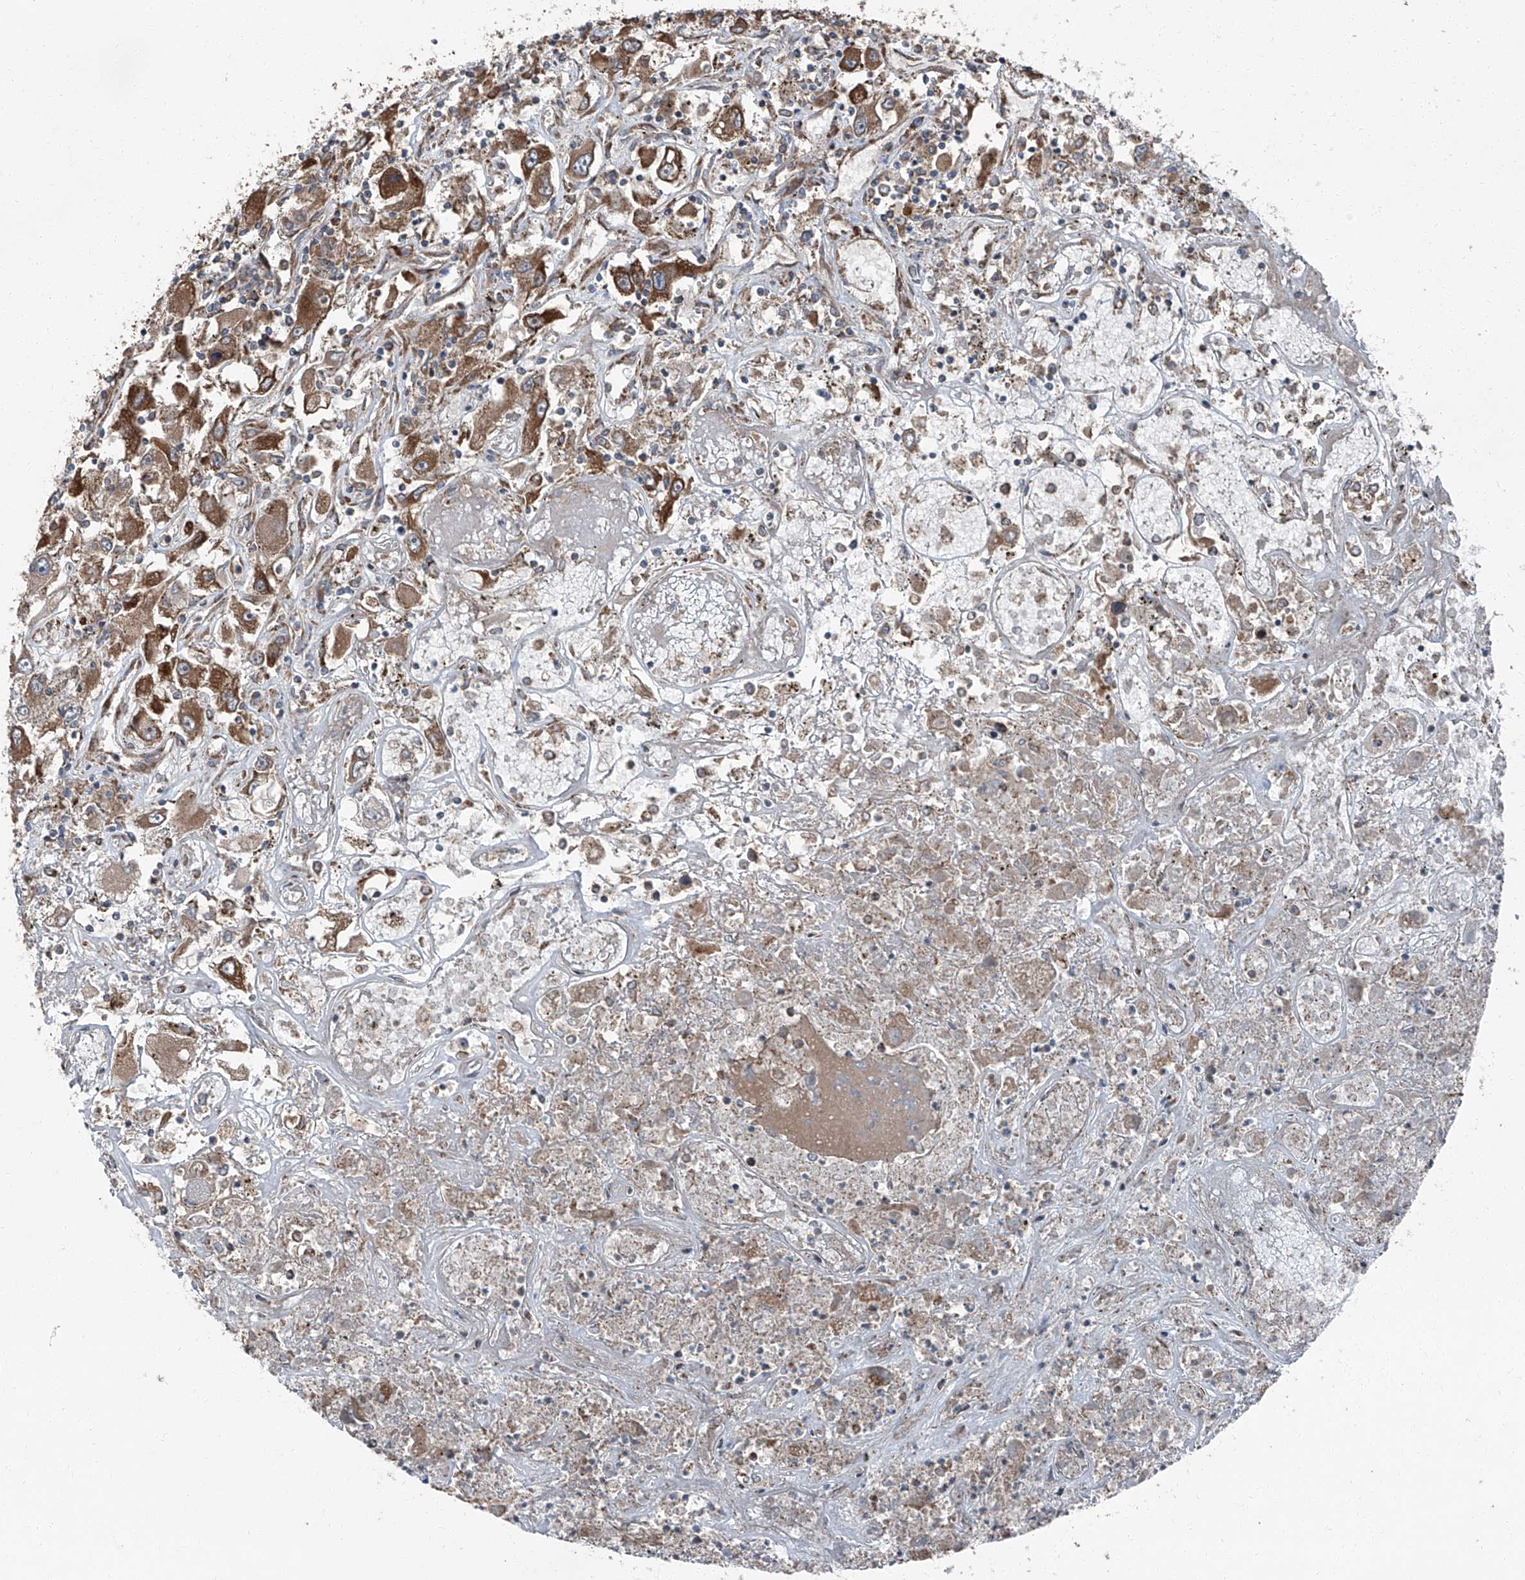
{"staining": {"intensity": "moderate", "quantity": ">75%", "location": "cytoplasmic/membranous"}, "tissue": "renal cancer", "cell_type": "Tumor cells", "image_type": "cancer", "snomed": [{"axis": "morphology", "description": "Adenocarcinoma, NOS"}, {"axis": "topography", "description": "Kidney"}], "caption": "Human renal cancer (adenocarcinoma) stained for a protein (brown) shows moderate cytoplasmic/membranous positive staining in about >75% of tumor cells.", "gene": "LIMK1", "patient": {"sex": "female", "age": 52}}